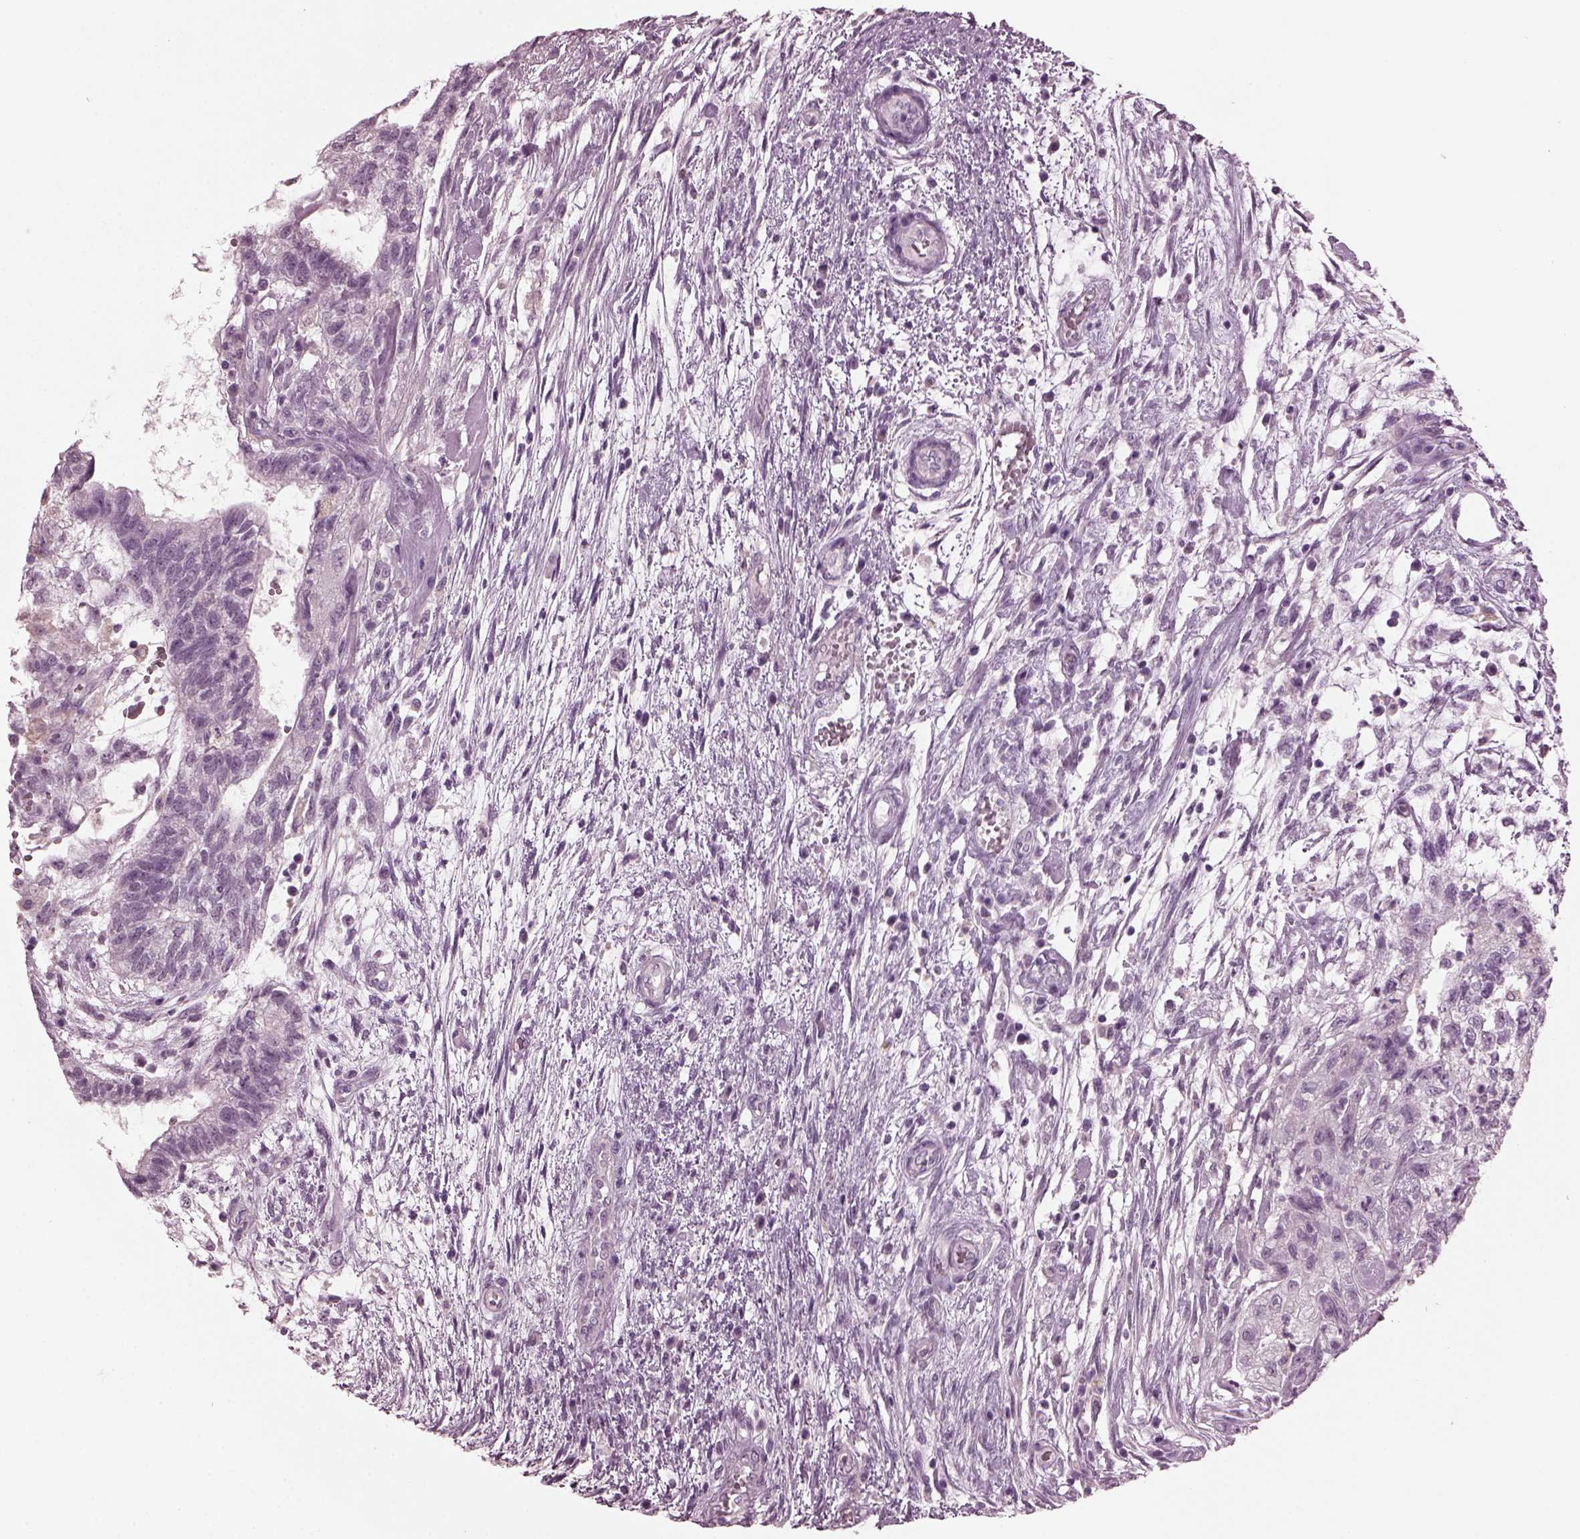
{"staining": {"intensity": "negative", "quantity": "none", "location": "none"}, "tissue": "testis cancer", "cell_type": "Tumor cells", "image_type": "cancer", "snomed": [{"axis": "morphology", "description": "Normal tissue, NOS"}, {"axis": "morphology", "description": "Carcinoma, Embryonal, NOS"}, {"axis": "topography", "description": "Testis"}, {"axis": "topography", "description": "Epididymis"}], "caption": "Embryonal carcinoma (testis) was stained to show a protein in brown. There is no significant staining in tumor cells.", "gene": "SLC6A17", "patient": {"sex": "male", "age": 32}}